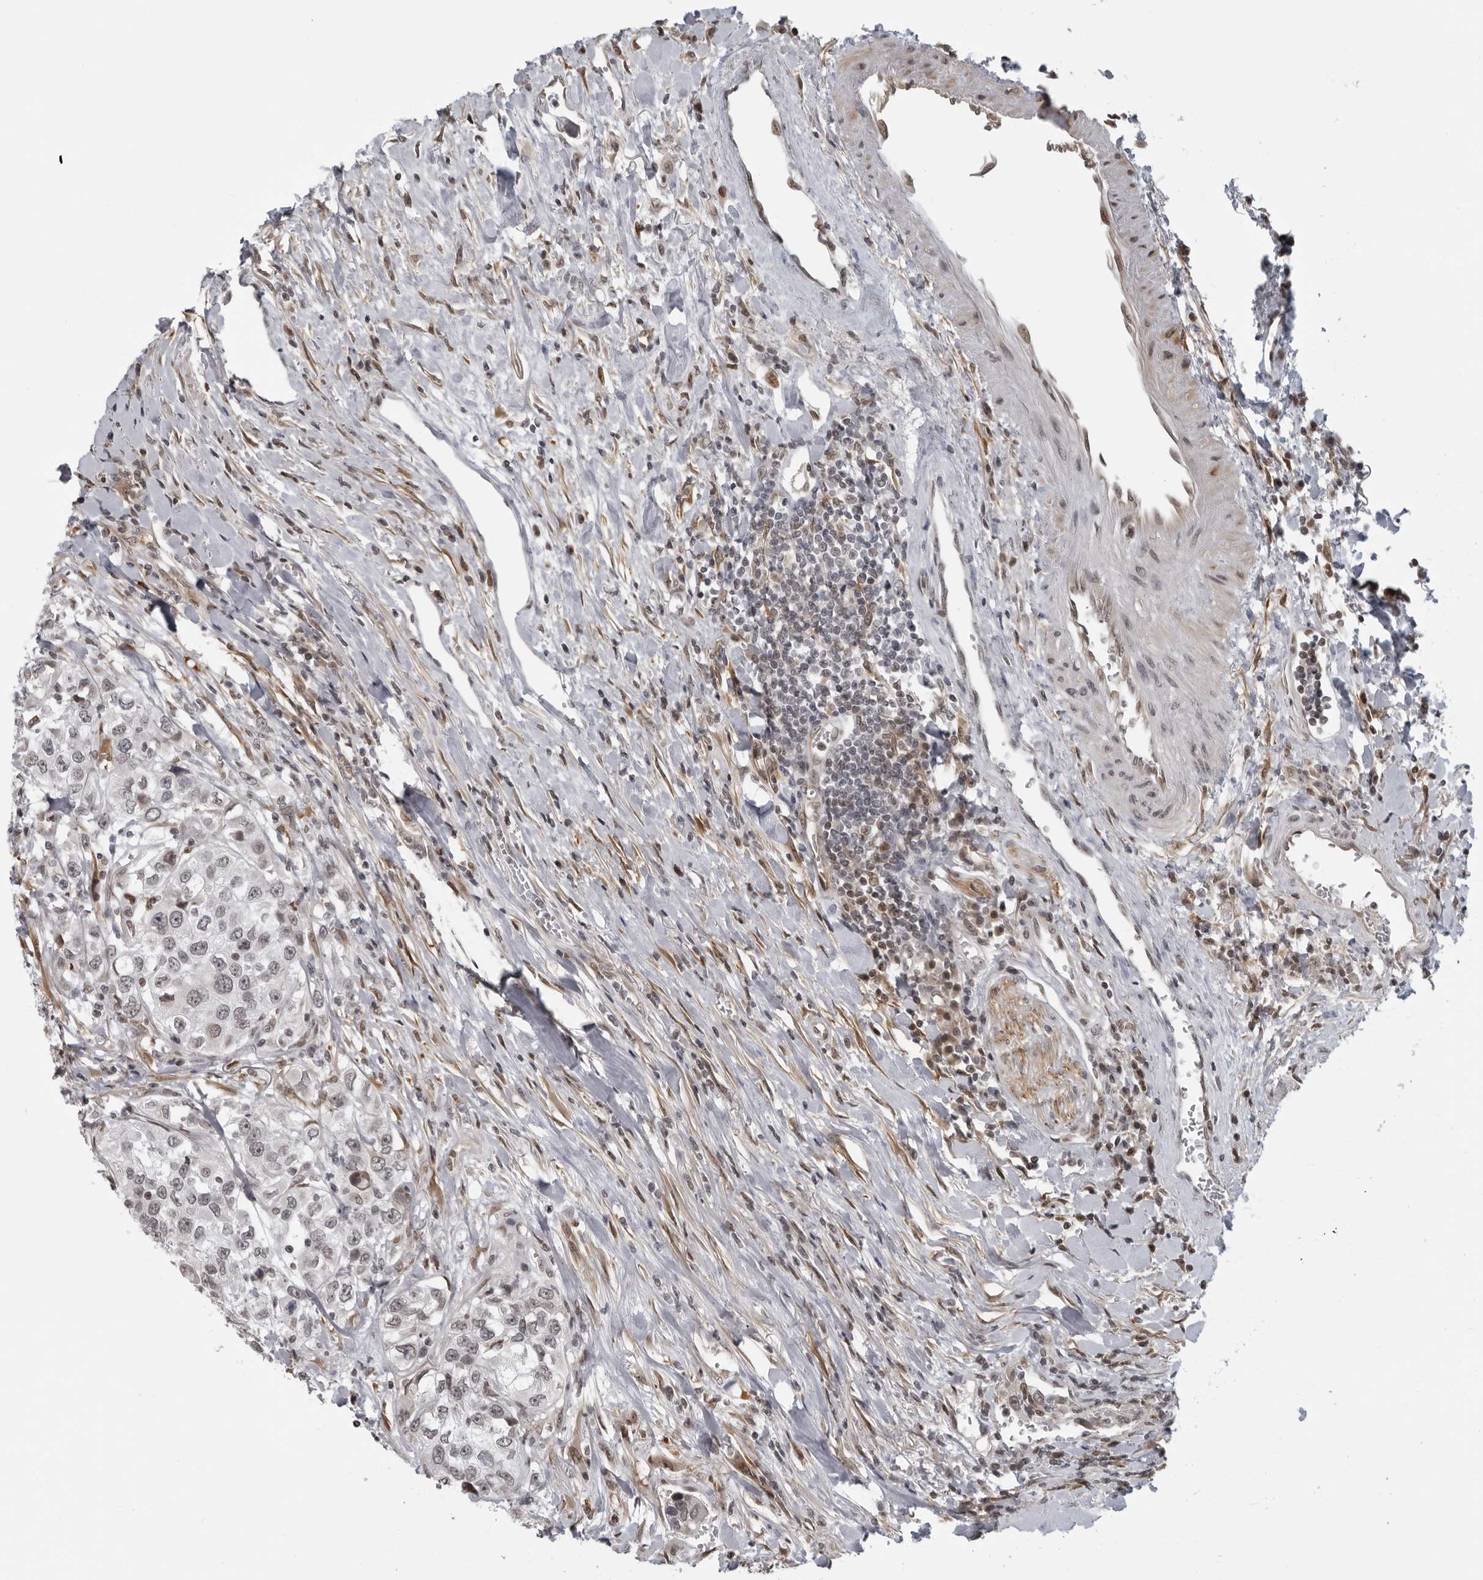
{"staining": {"intensity": "negative", "quantity": "none", "location": "none"}, "tissue": "urothelial cancer", "cell_type": "Tumor cells", "image_type": "cancer", "snomed": [{"axis": "morphology", "description": "Urothelial carcinoma, High grade"}, {"axis": "topography", "description": "Urinary bladder"}], "caption": "Tumor cells show no significant protein expression in urothelial cancer.", "gene": "MAF", "patient": {"sex": "female", "age": 80}}